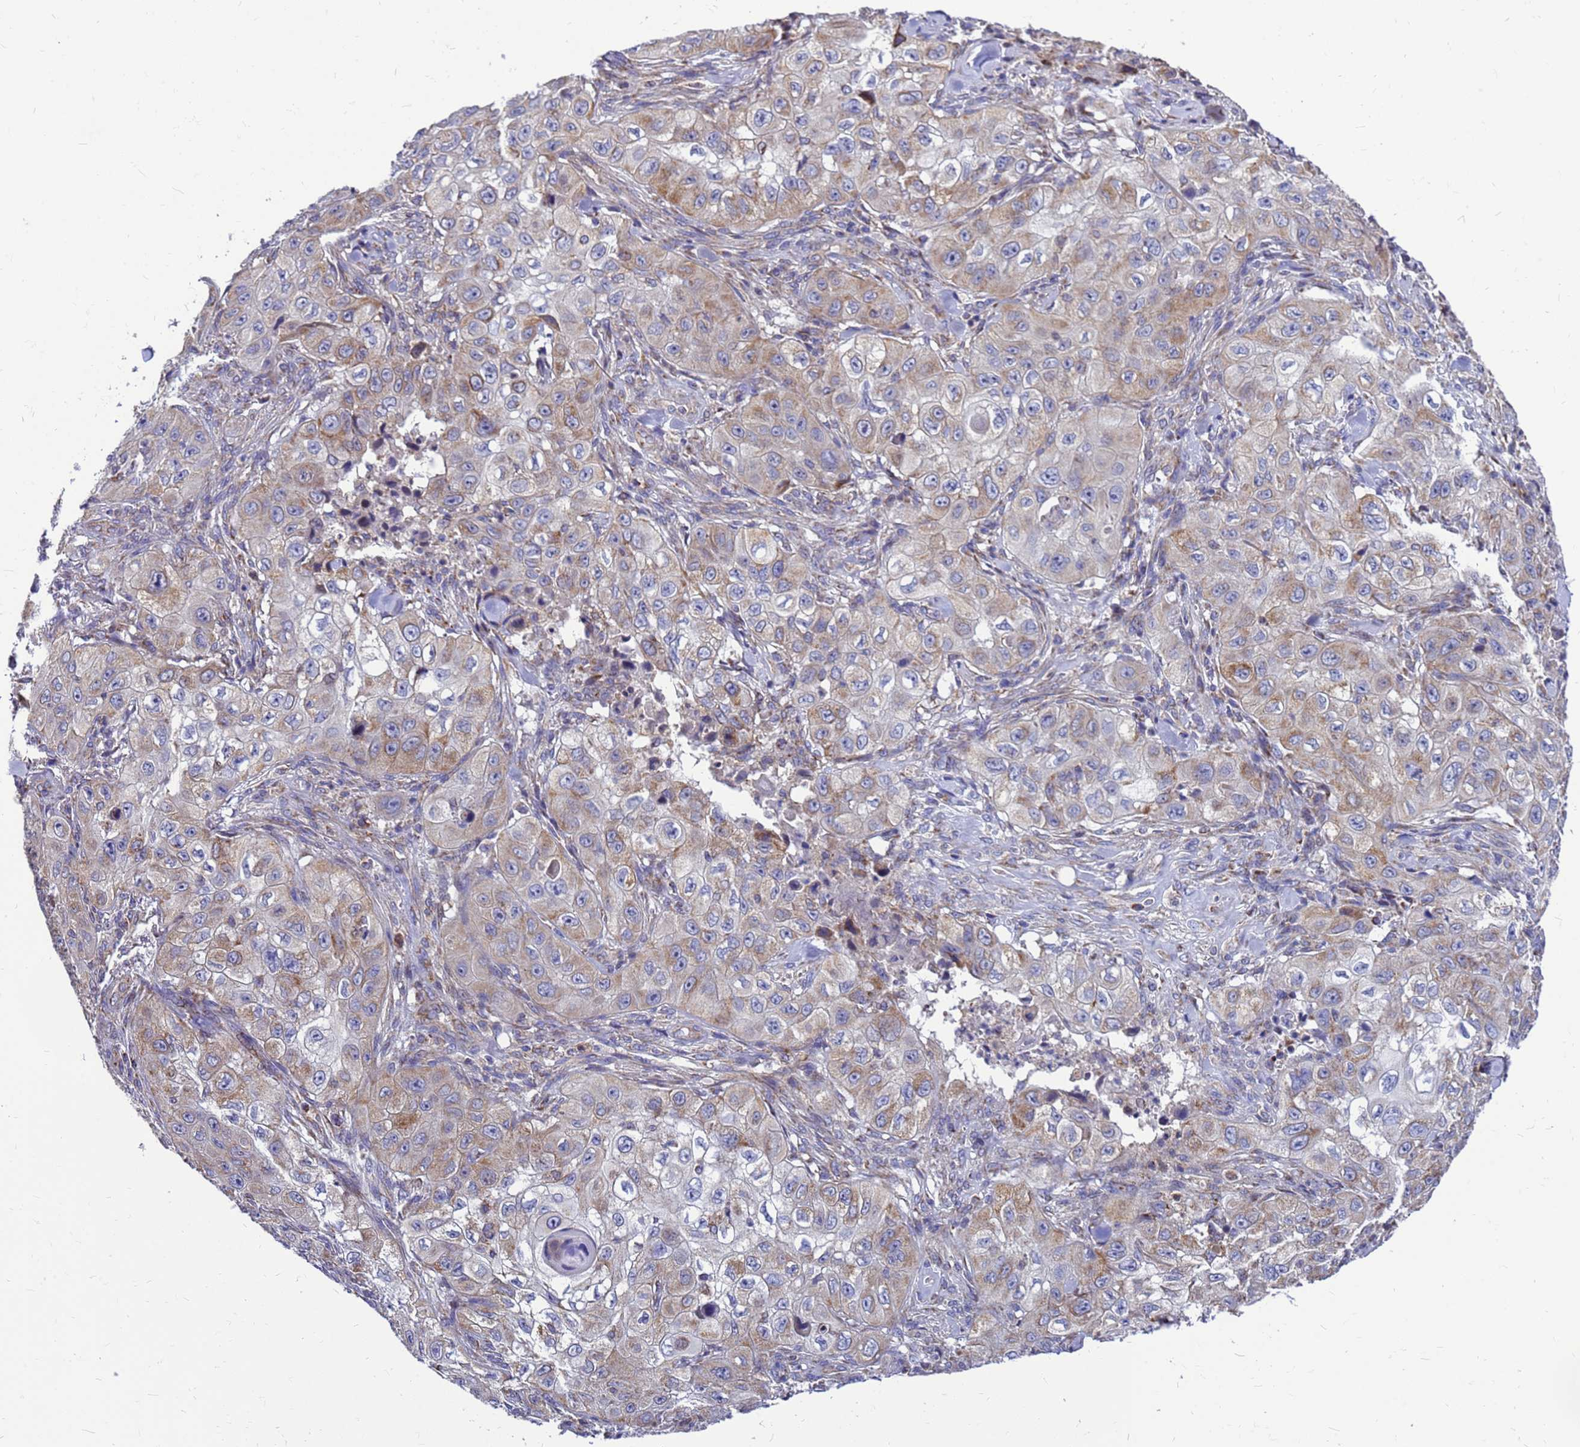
{"staining": {"intensity": "weak", "quantity": "25%-75%", "location": "cytoplasmic/membranous"}, "tissue": "skin cancer", "cell_type": "Tumor cells", "image_type": "cancer", "snomed": [{"axis": "morphology", "description": "Squamous cell carcinoma, NOS"}, {"axis": "topography", "description": "Skin"}, {"axis": "topography", "description": "Subcutis"}], "caption": "Immunohistochemical staining of human skin cancer shows weak cytoplasmic/membranous protein staining in about 25%-75% of tumor cells.", "gene": "CMC4", "patient": {"sex": "male", "age": 73}}